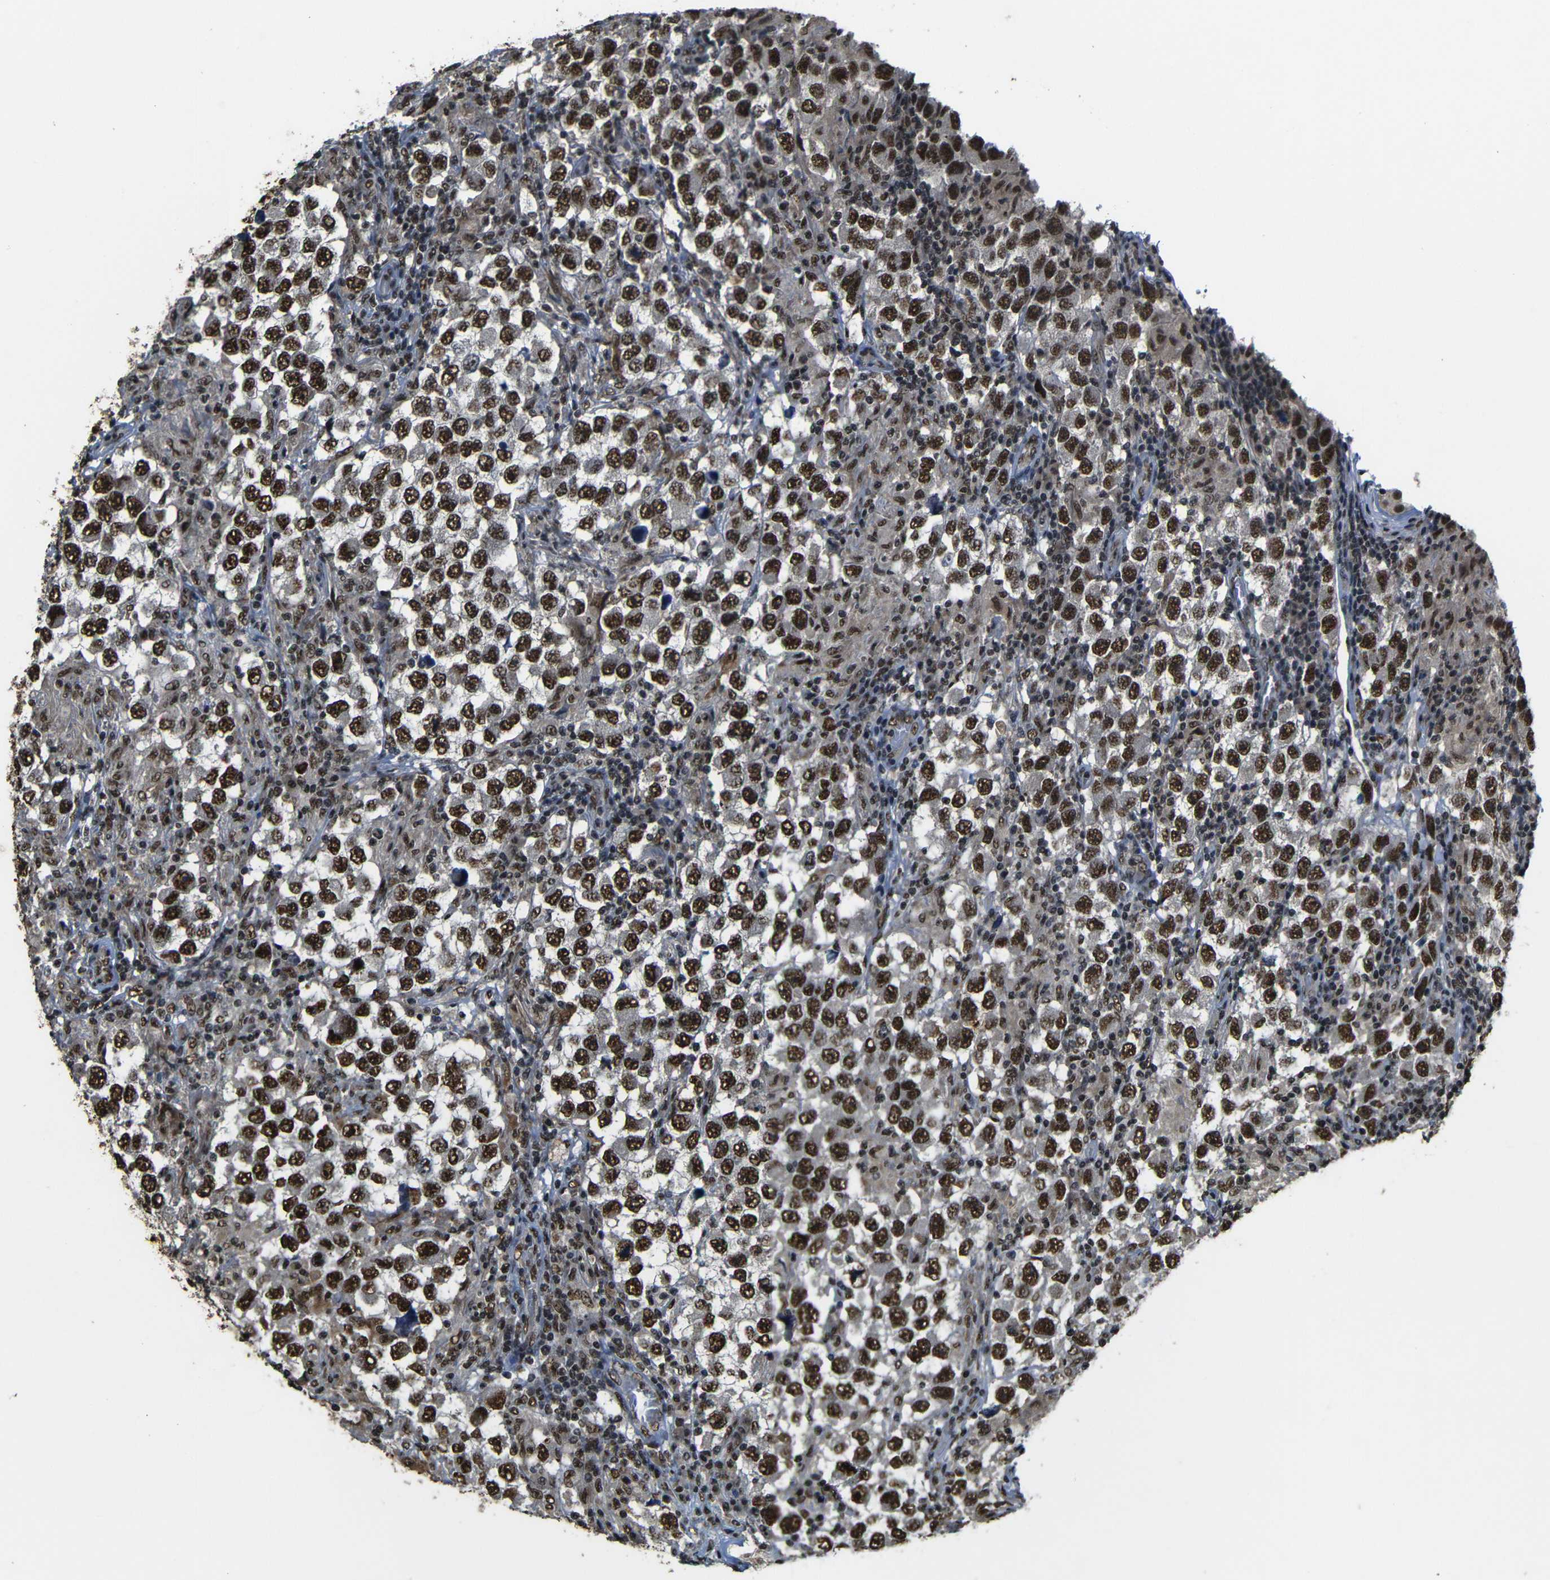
{"staining": {"intensity": "strong", "quantity": ">75%", "location": "cytoplasmic/membranous,nuclear"}, "tissue": "testis cancer", "cell_type": "Tumor cells", "image_type": "cancer", "snomed": [{"axis": "morphology", "description": "Carcinoma, Embryonal, NOS"}, {"axis": "topography", "description": "Testis"}], "caption": "DAB (3,3'-diaminobenzidine) immunohistochemical staining of human testis cancer (embryonal carcinoma) displays strong cytoplasmic/membranous and nuclear protein positivity in about >75% of tumor cells. (DAB (3,3'-diaminobenzidine) IHC with brightfield microscopy, high magnification).", "gene": "TCF7L2", "patient": {"sex": "male", "age": 21}}